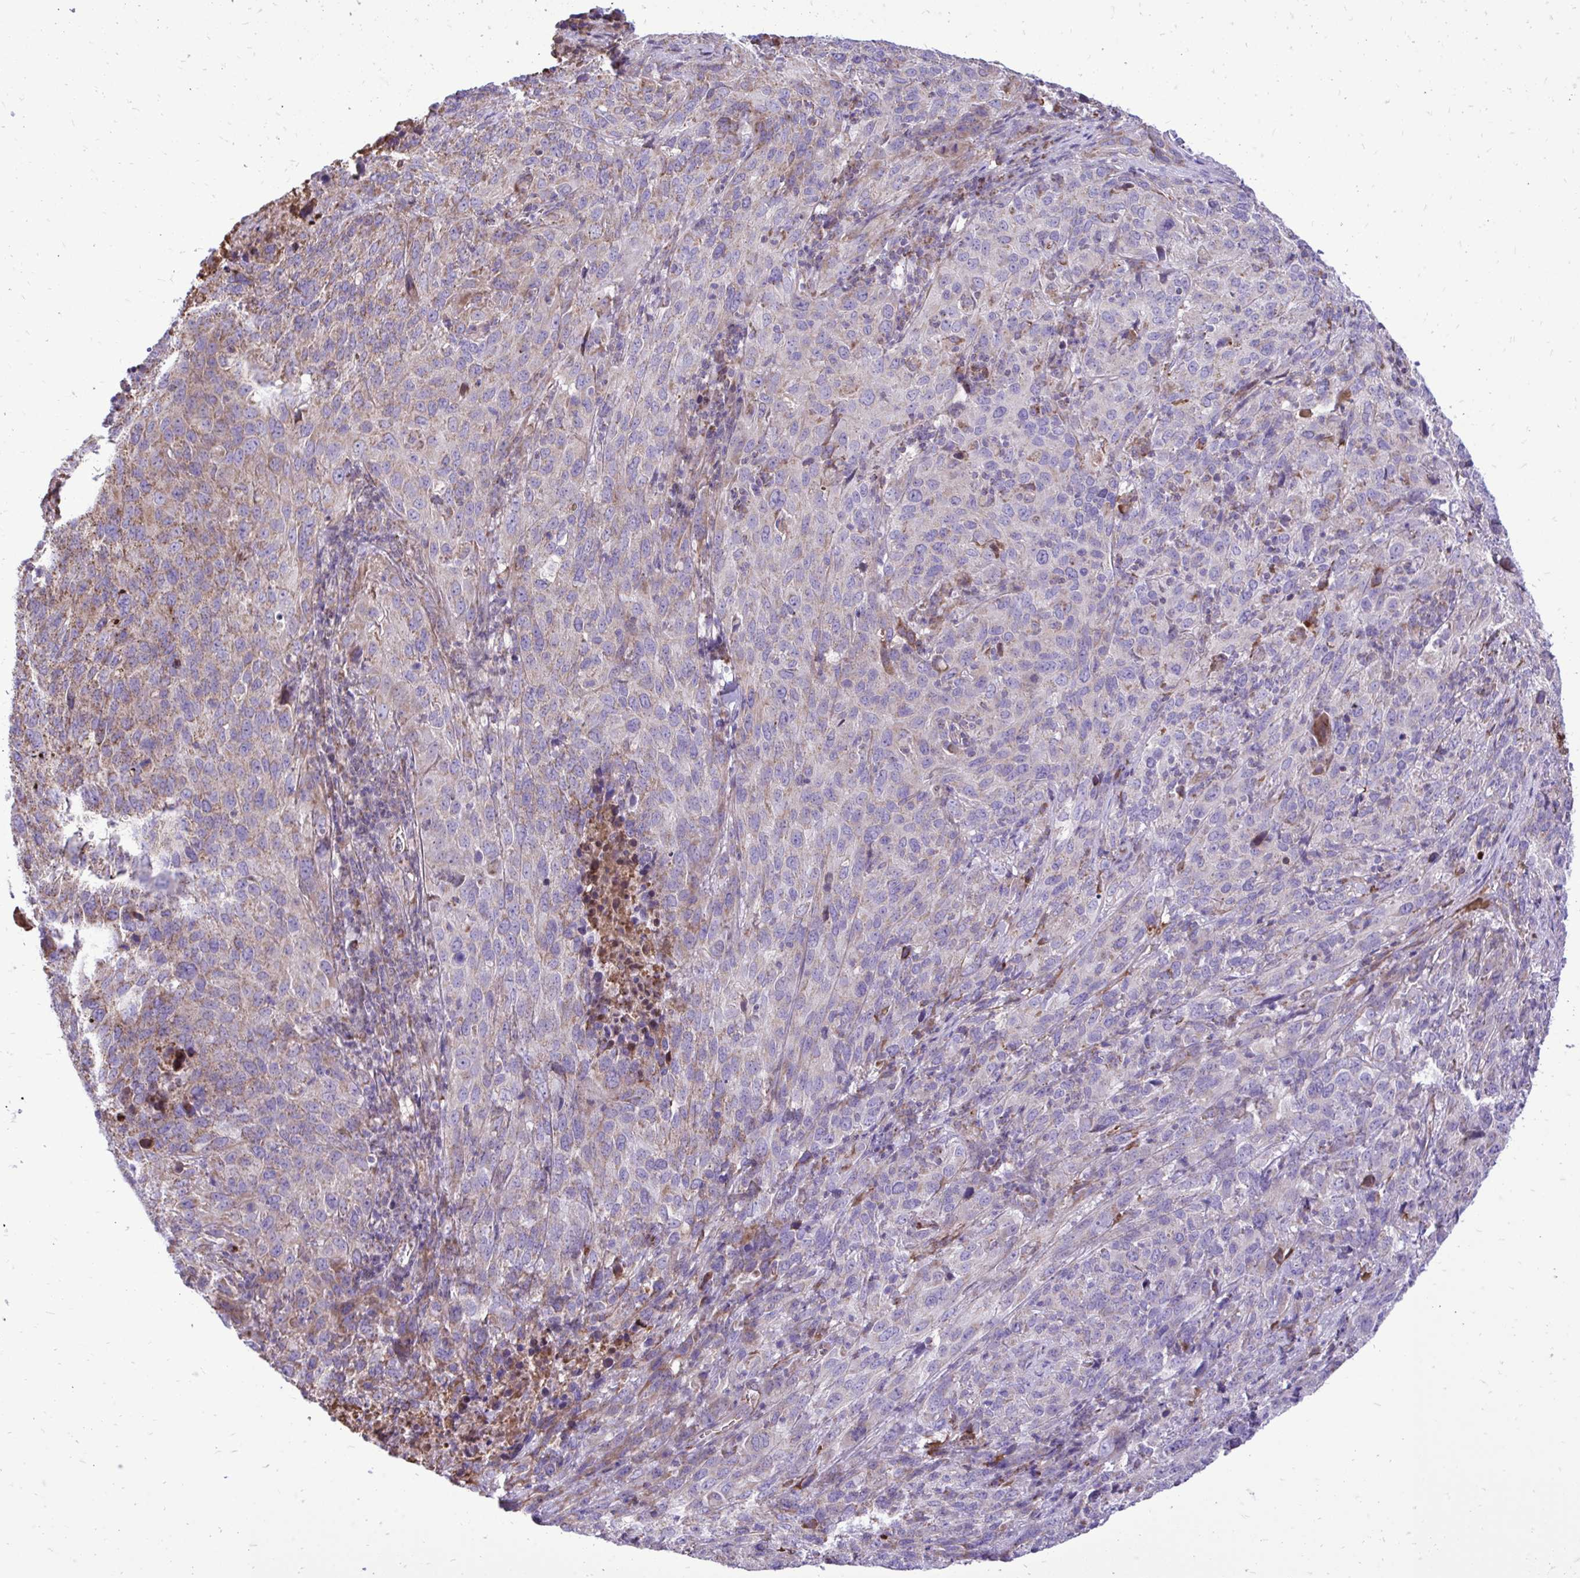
{"staining": {"intensity": "weak", "quantity": "<25%", "location": "cytoplasmic/membranous"}, "tissue": "cervical cancer", "cell_type": "Tumor cells", "image_type": "cancer", "snomed": [{"axis": "morphology", "description": "Squamous cell carcinoma, NOS"}, {"axis": "topography", "description": "Cervix"}], "caption": "This is an IHC photomicrograph of squamous cell carcinoma (cervical). There is no positivity in tumor cells.", "gene": "ATP13A2", "patient": {"sex": "female", "age": 51}}